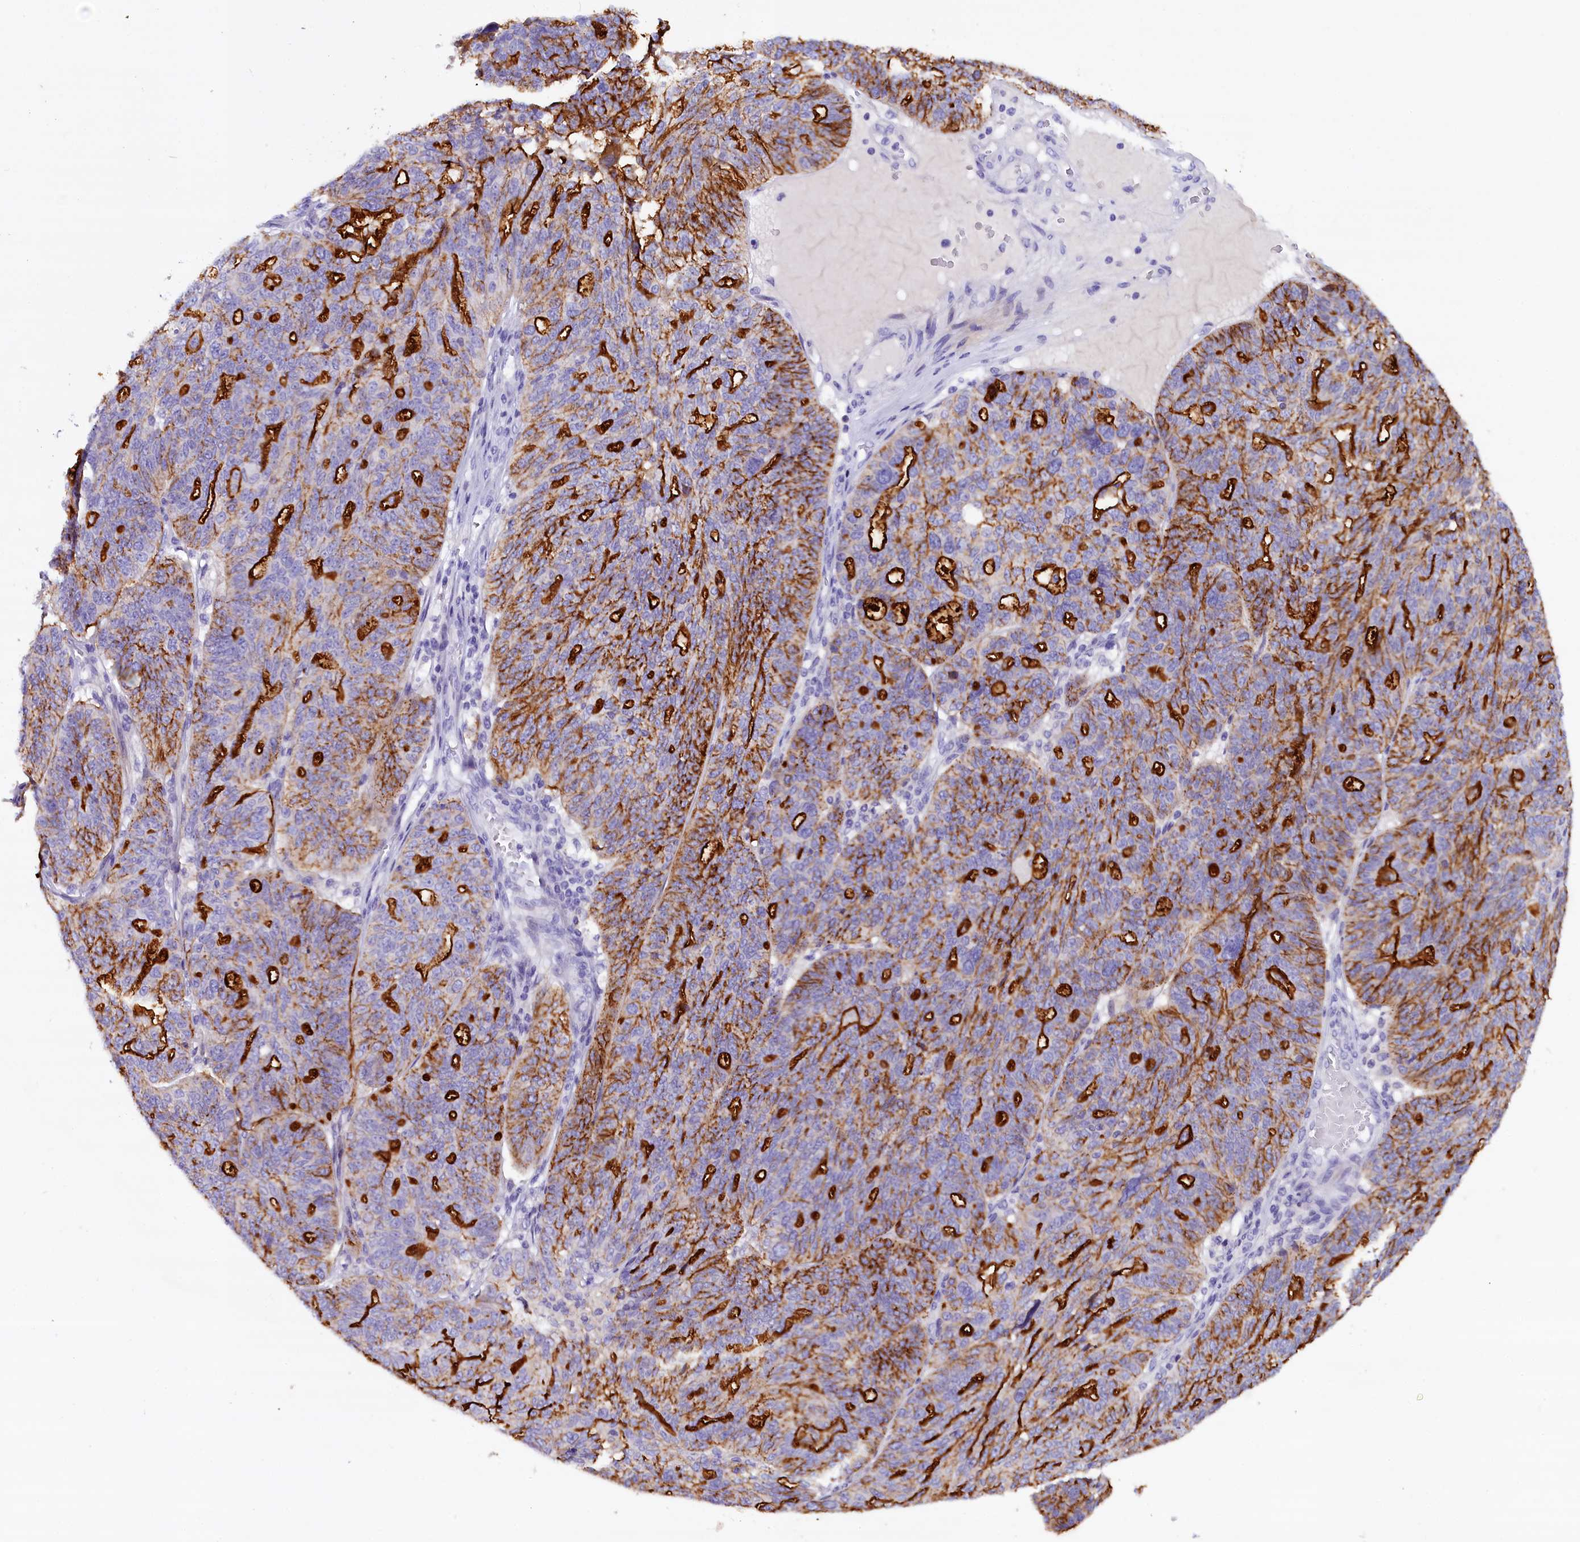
{"staining": {"intensity": "strong", "quantity": "25%-75%", "location": "cytoplasmic/membranous"}, "tissue": "ovarian cancer", "cell_type": "Tumor cells", "image_type": "cancer", "snomed": [{"axis": "morphology", "description": "Cystadenocarcinoma, serous, NOS"}, {"axis": "topography", "description": "Ovary"}], "caption": "An image of human serous cystadenocarcinoma (ovarian) stained for a protein demonstrates strong cytoplasmic/membranous brown staining in tumor cells.", "gene": "RTTN", "patient": {"sex": "female", "age": 59}}